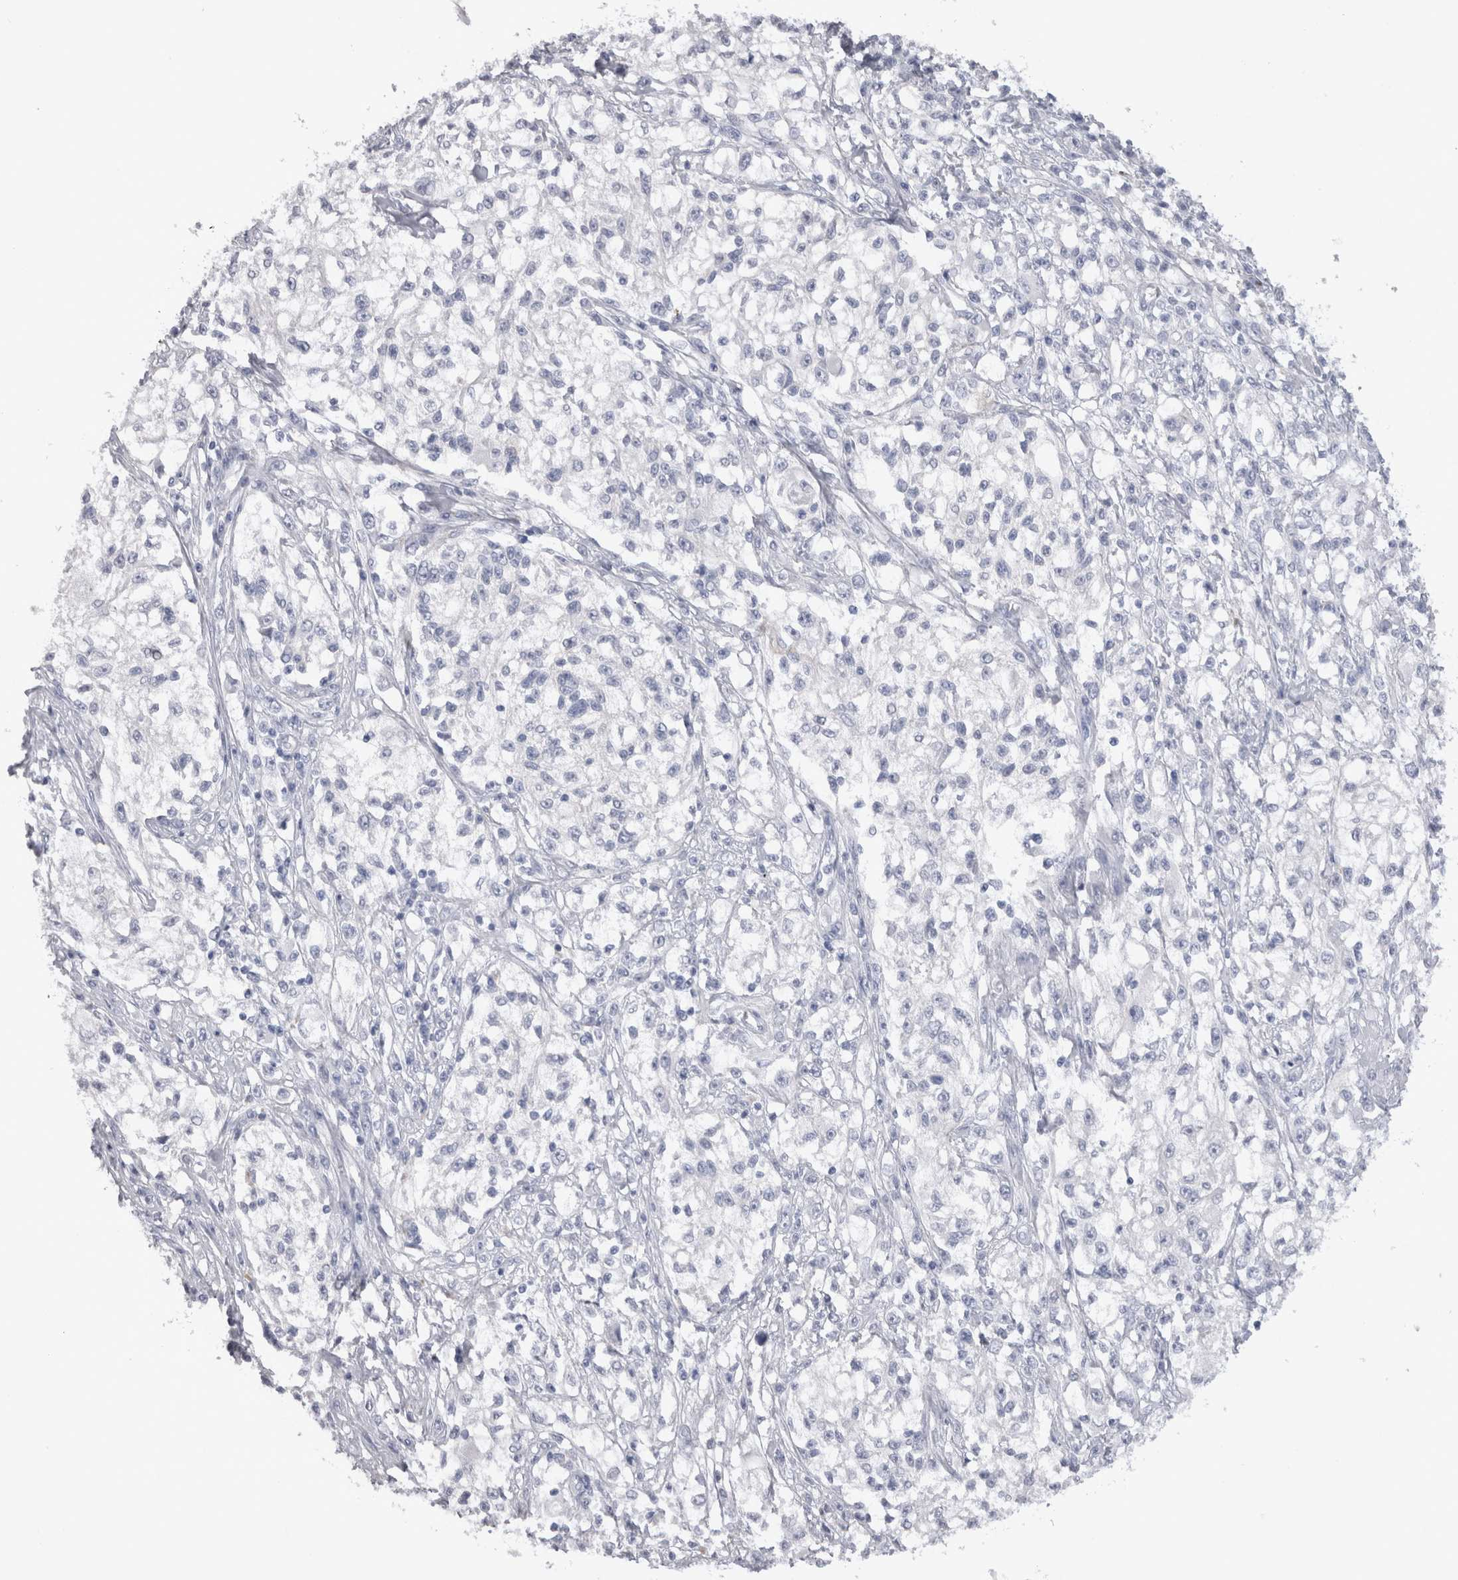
{"staining": {"intensity": "negative", "quantity": "none", "location": "none"}, "tissue": "melanoma", "cell_type": "Tumor cells", "image_type": "cancer", "snomed": [{"axis": "morphology", "description": "Malignant melanoma, NOS"}, {"axis": "topography", "description": "Skin of head"}], "caption": "The micrograph demonstrates no staining of tumor cells in melanoma.", "gene": "ADAM2", "patient": {"sex": "male", "age": 83}}